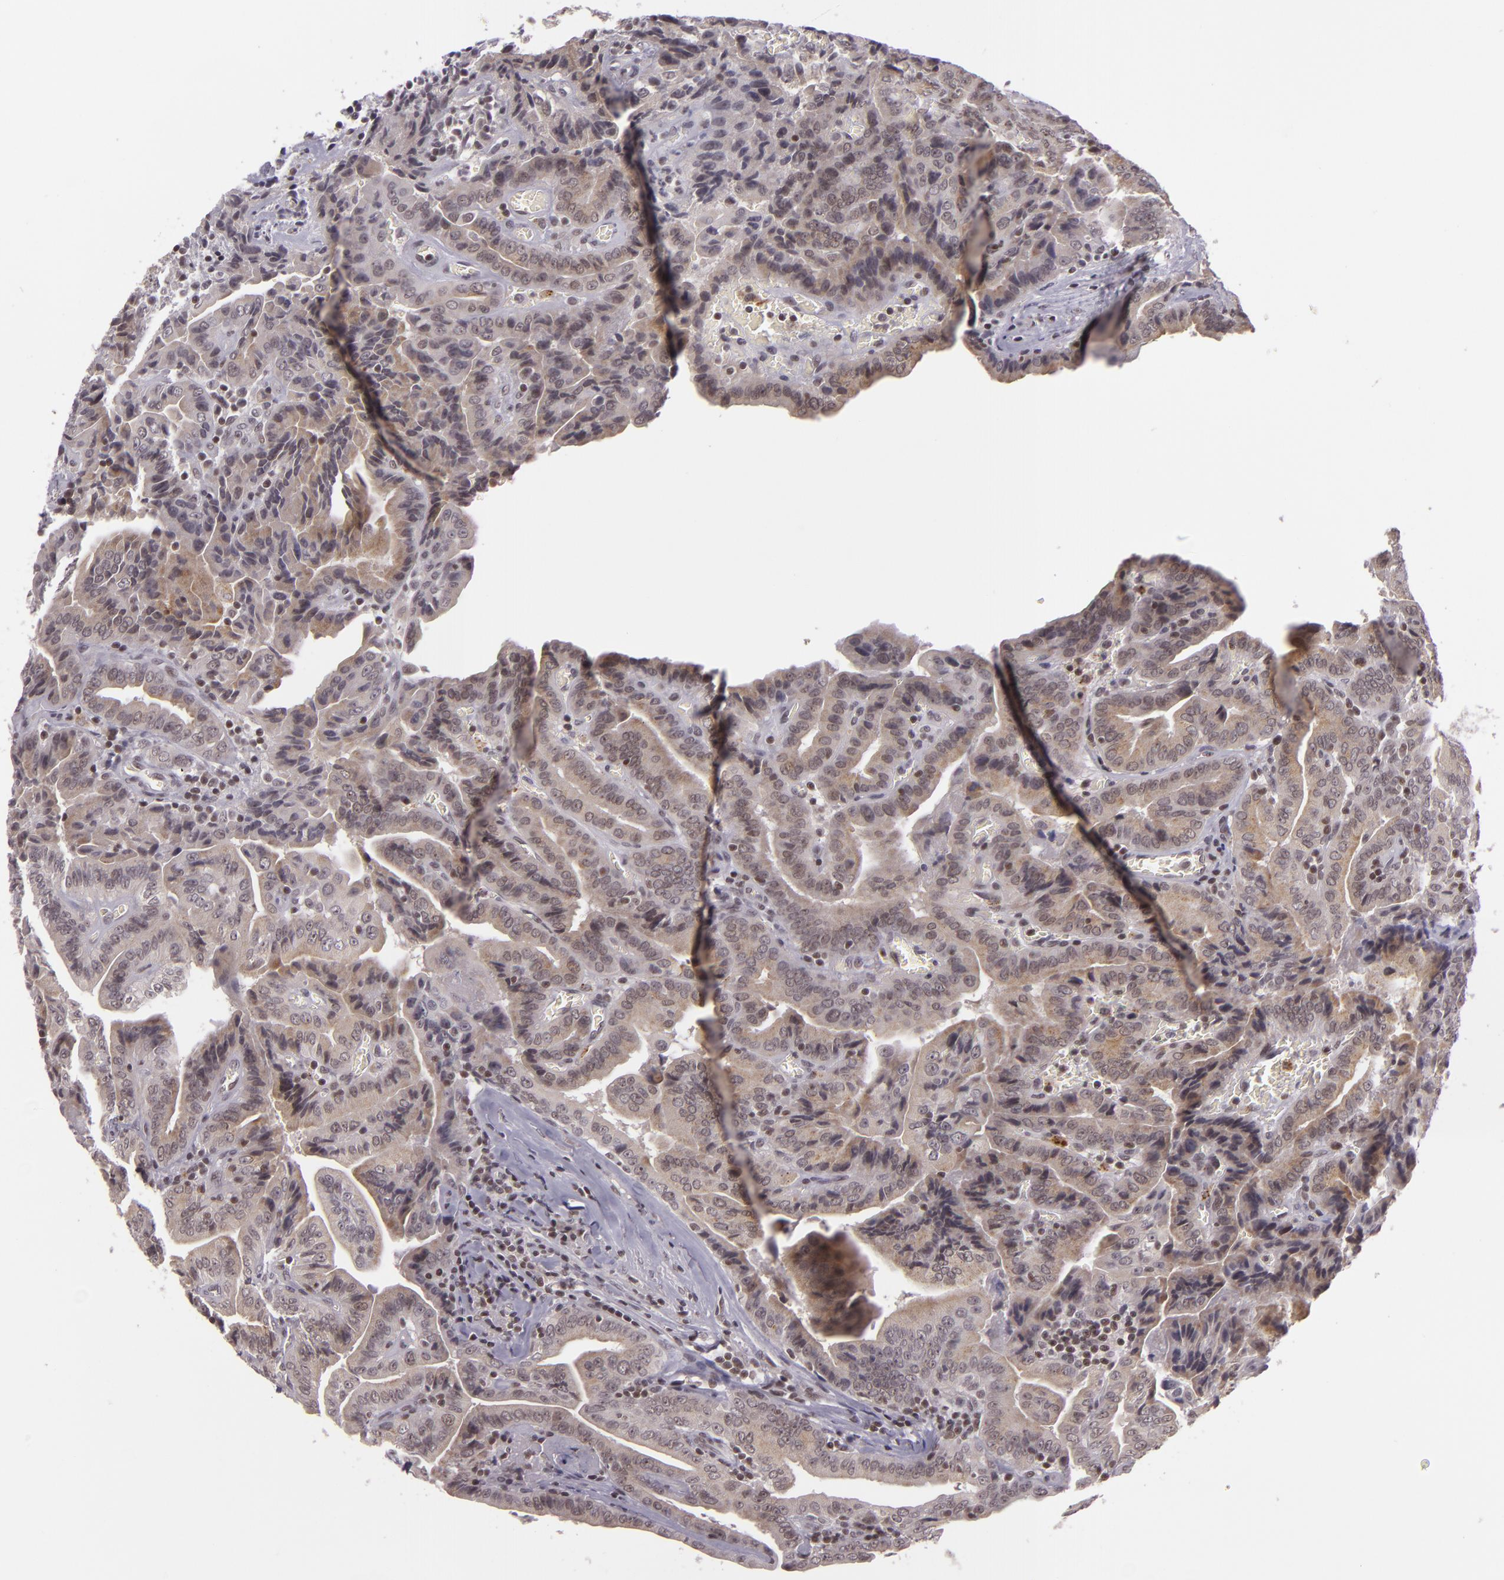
{"staining": {"intensity": "weak", "quantity": ">75%", "location": "cytoplasmic/membranous,nuclear"}, "tissue": "thyroid cancer", "cell_type": "Tumor cells", "image_type": "cancer", "snomed": [{"axis": "morphology", "description": "Papillary adenocarcinoma, NOS"}, {"axis": "topography", "description": "Thyroid gland"}], "caption": "The immunohistochemical stain labels weak cytoplasmic/membranous and nuclear expression in tumor cells of papillary adenocarcinoma (thyroid) tissue. The protein of interest is stained brown, and the nuclei are stained in blue (DAB (3,3'-diaminobenzidine) IHC with brightfield microscopy, high magnification).", "gene": "ZFX", "patient": {"sex": "female", "age": 71}}